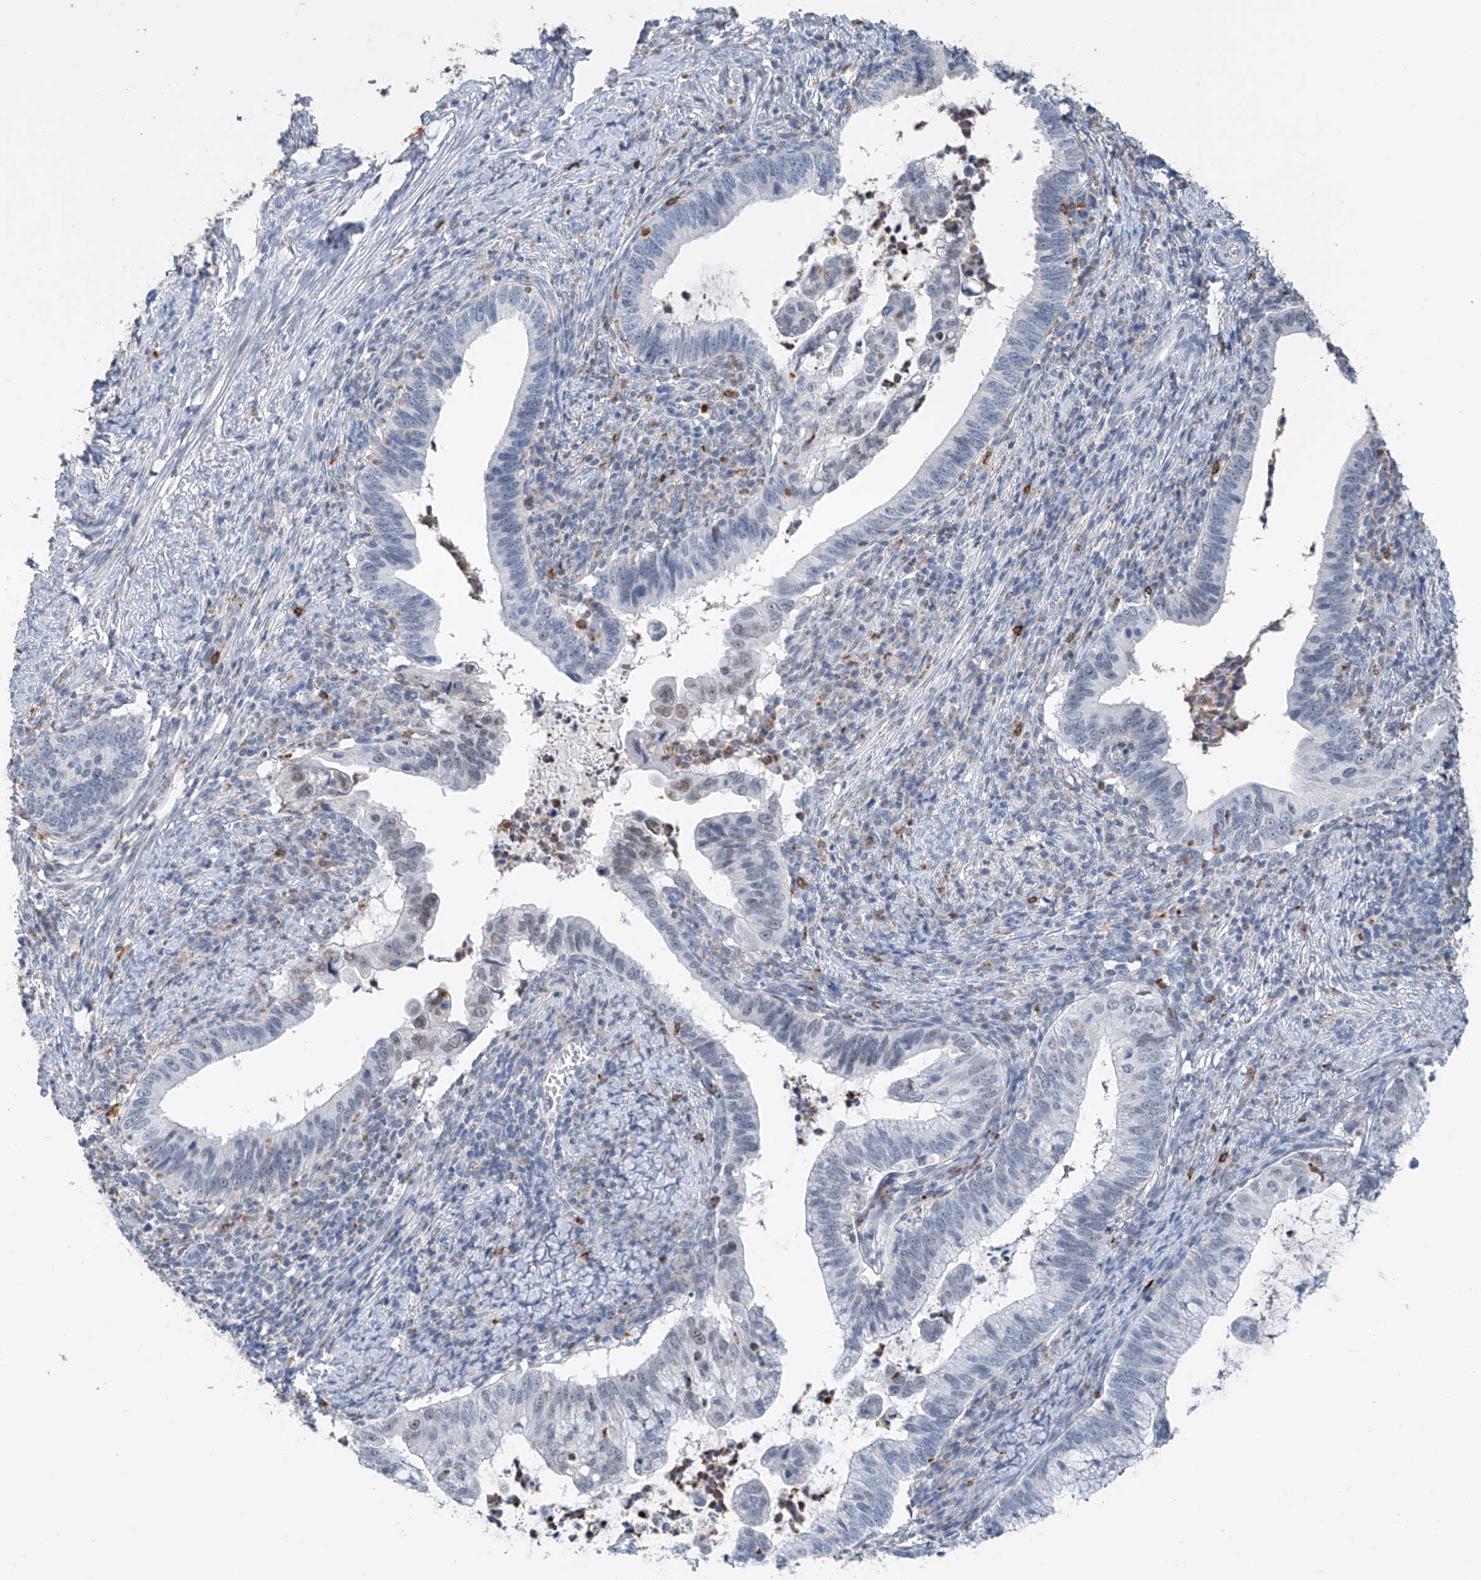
{"staining": {"intensity": "negative", "quantity": "none", "location": "none"}, "tissue": "cervical cancer", "cell_type": "Tumor cells", "image_type": "cancer", "snomed": [{"axis": "morphology", "description": "Adenocarcinoma, NOS"}, {"axis": "topography", "description": "Cervix"}], "caption": "Protein analysis of cervical cancer (adenocarcinoma) reveals no significant positivity in tumor cells.", "gene": "KLF15", "patient": {"sex": "female", "age": 36}}